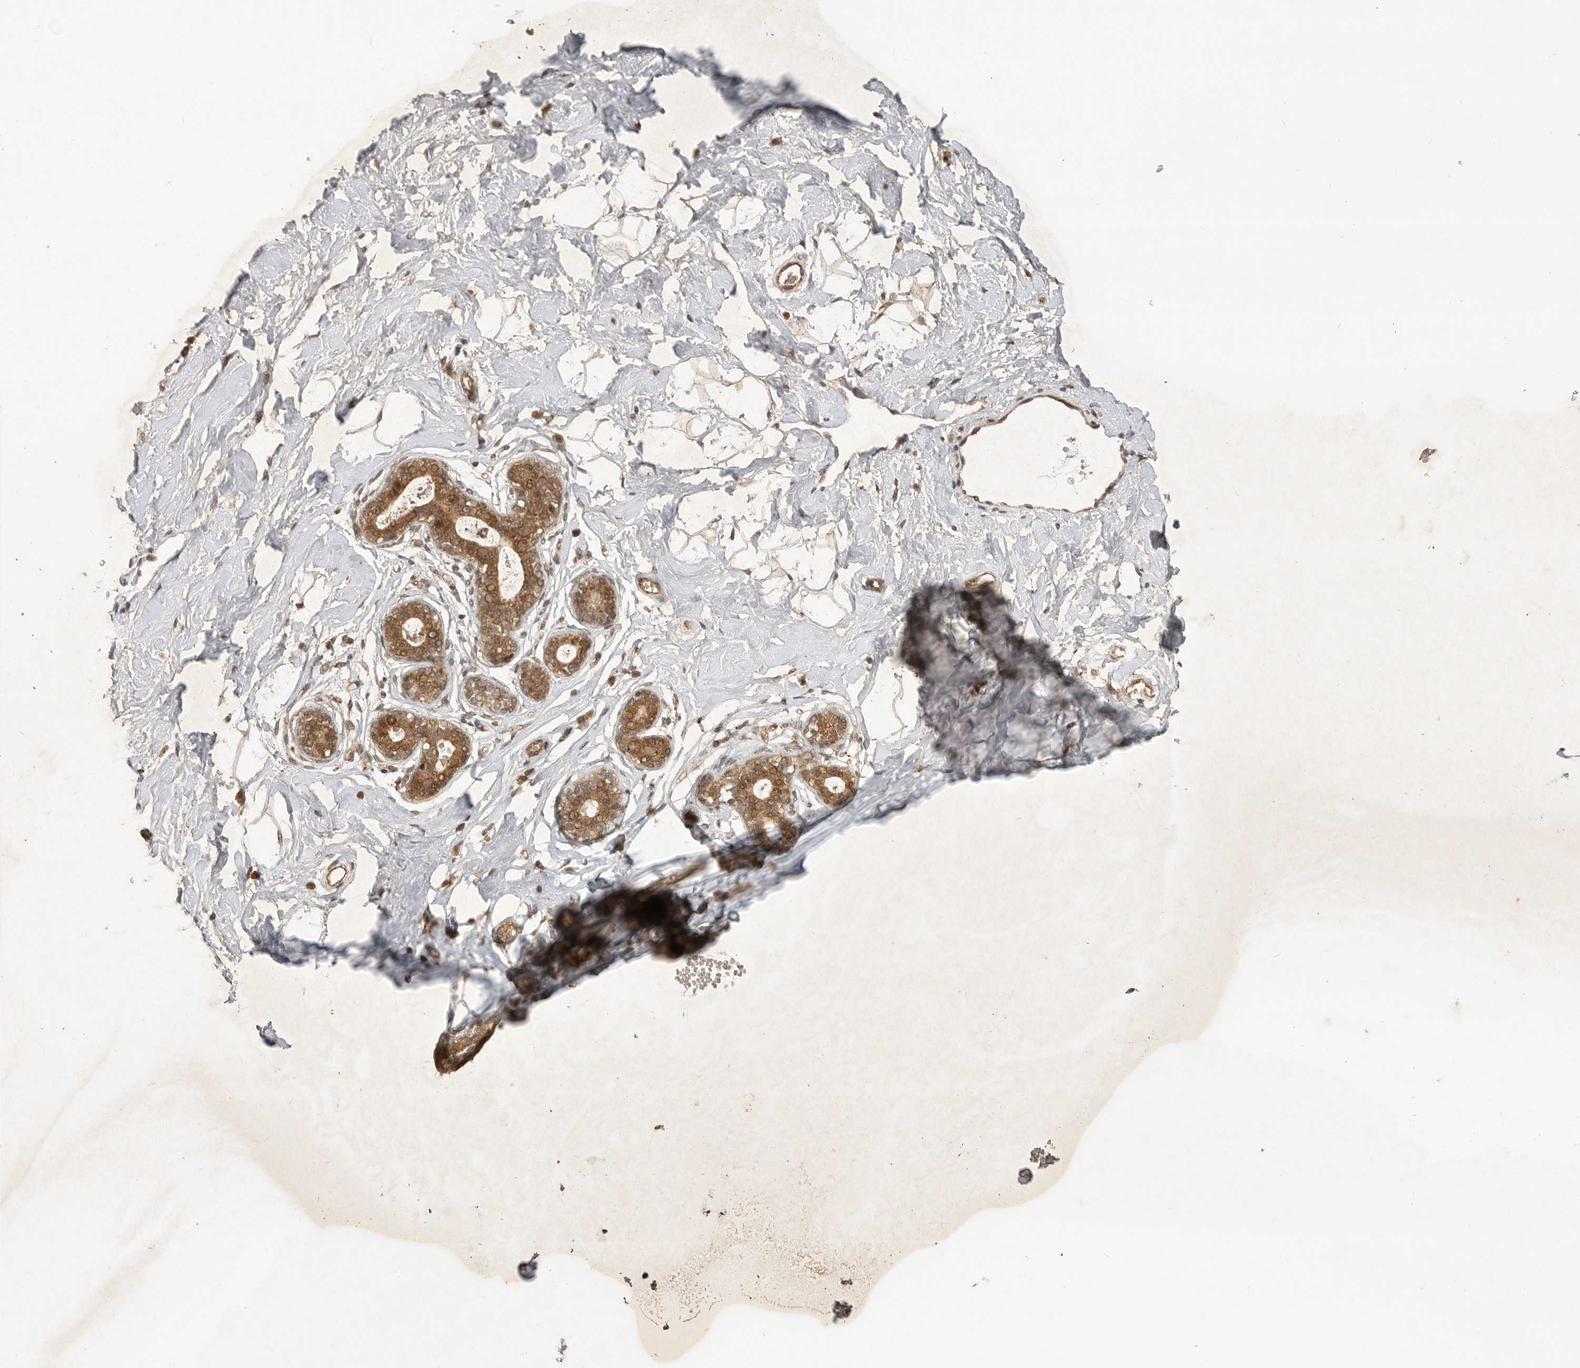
{"staining": {"intensity": "moderate", "quantity": "25%-75%", "location": "cytoplasmic/membranous,nuclear"}, "tissue": "breast", "cell_type": "Adipocytes", "image_type": "normal", "snomed": [{"axis": "morphology", "description": "Normal tissue, NOS"}, {"axis": "morphology", "description": "Adenoma, NOS"}, {"axis": "topography", "description": "Breast"}], "caption": "Immunohistochemistry of unremarkable human breast shows medium levels of moderate cytoplasmic/membranous,nuclear expression in approximately 25%-75% of adipocytes.", "gene": "BOC", "patient": {"sex": "female", "age": 23}}